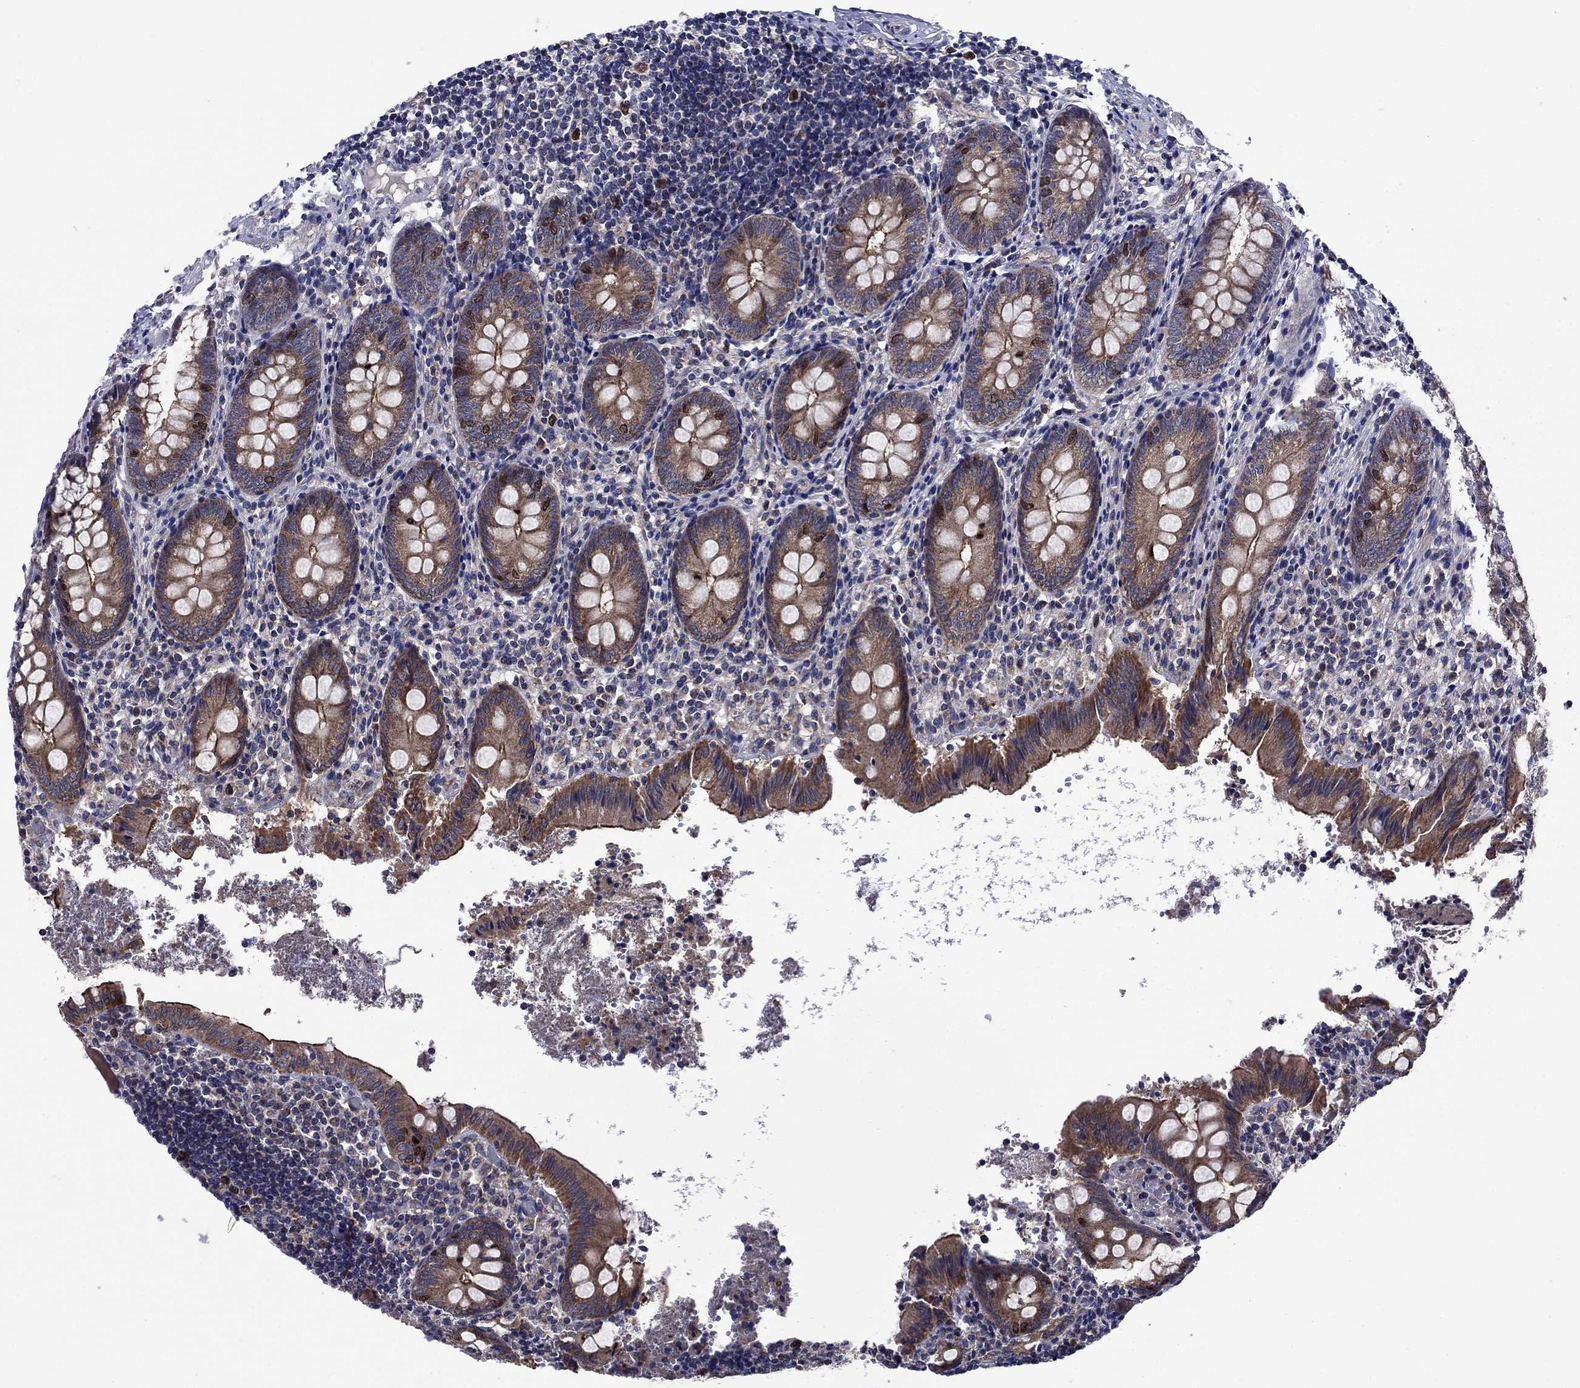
{"staining": {"intensity": "moderate", "quantity": ">75%", "location": "cytoplasmic/membranous,nuclear"}, "tissue": "appendix", "cell_type": "Glandular cells", "image_type": "normal", "snomed": [{"axis": "morphology", "description": "Normal tissue, NOS"}, {"axis": "topography", "description": "Appendix"}], "caption": "Approximately >75% of glandular cells in benign appendix exhibit moderate cytoplasmic/membranous,nuclear protein positivity as visualized by brown immunohistochemical staining.", "gene": "KIF22", "patient": {"sex": "female", "age": 23}}